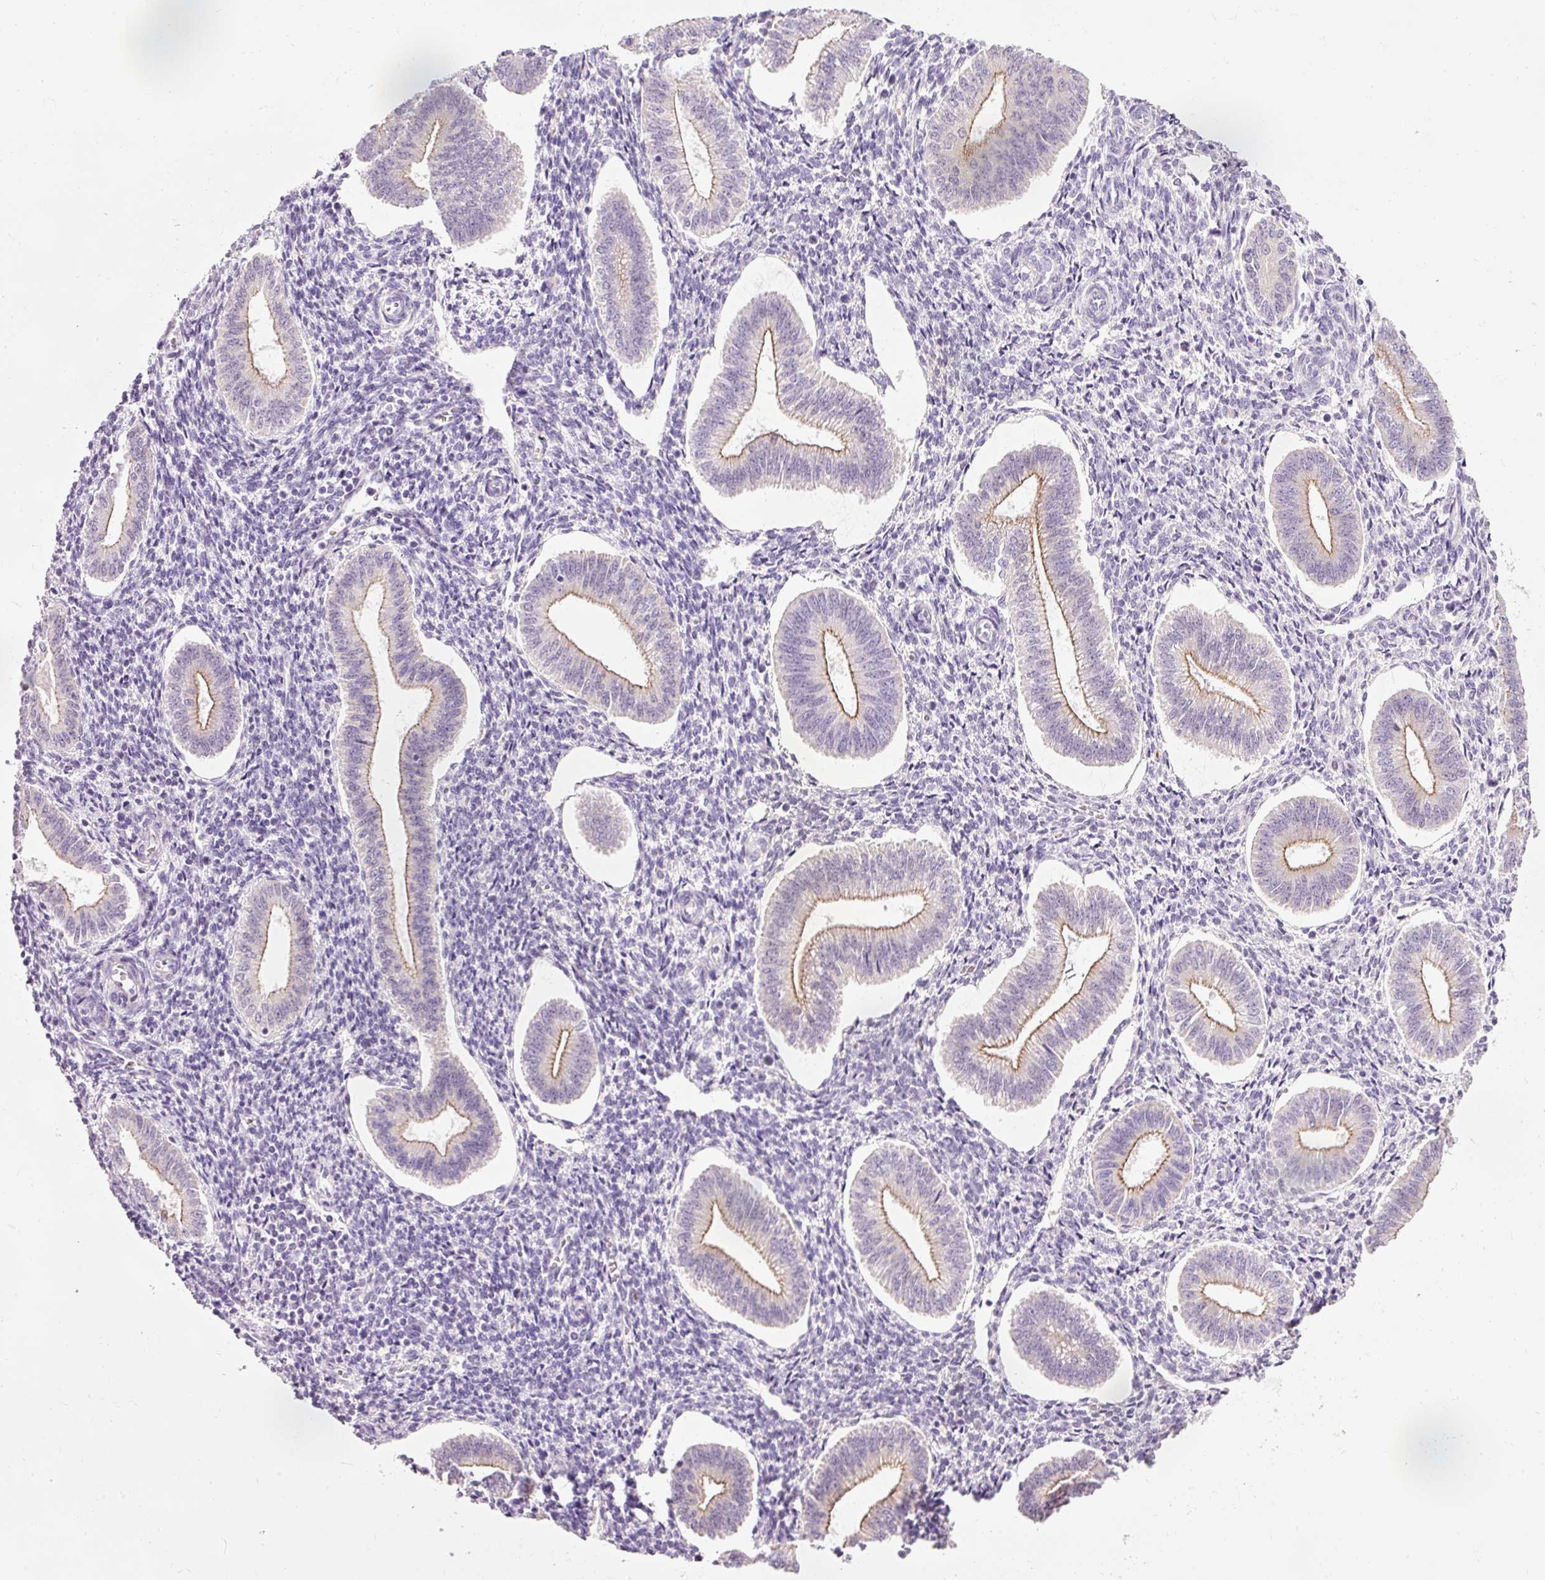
{"staining": {"intensity": "negative", "quantity": "none", "location": "none"}, "tissue": "endometrium", "cell_type": "Cells in endometrial stroma", "image_type": "normal", "snomed": [{"axis": "morphology", "description": "Normal tissue, NOS"}, {"axis": "topography", "description": "Endometrium"}], "caption": "Cells in endometrial stroma are negative for brown protein staining in benign endometrium. (DAB (3,3'-diaminobenzidine) immunohistochemistry (IHC) with hematoxylin counter stain).", "gene": "DHRS11", "patient": {"sex": "female", "age": 34}}